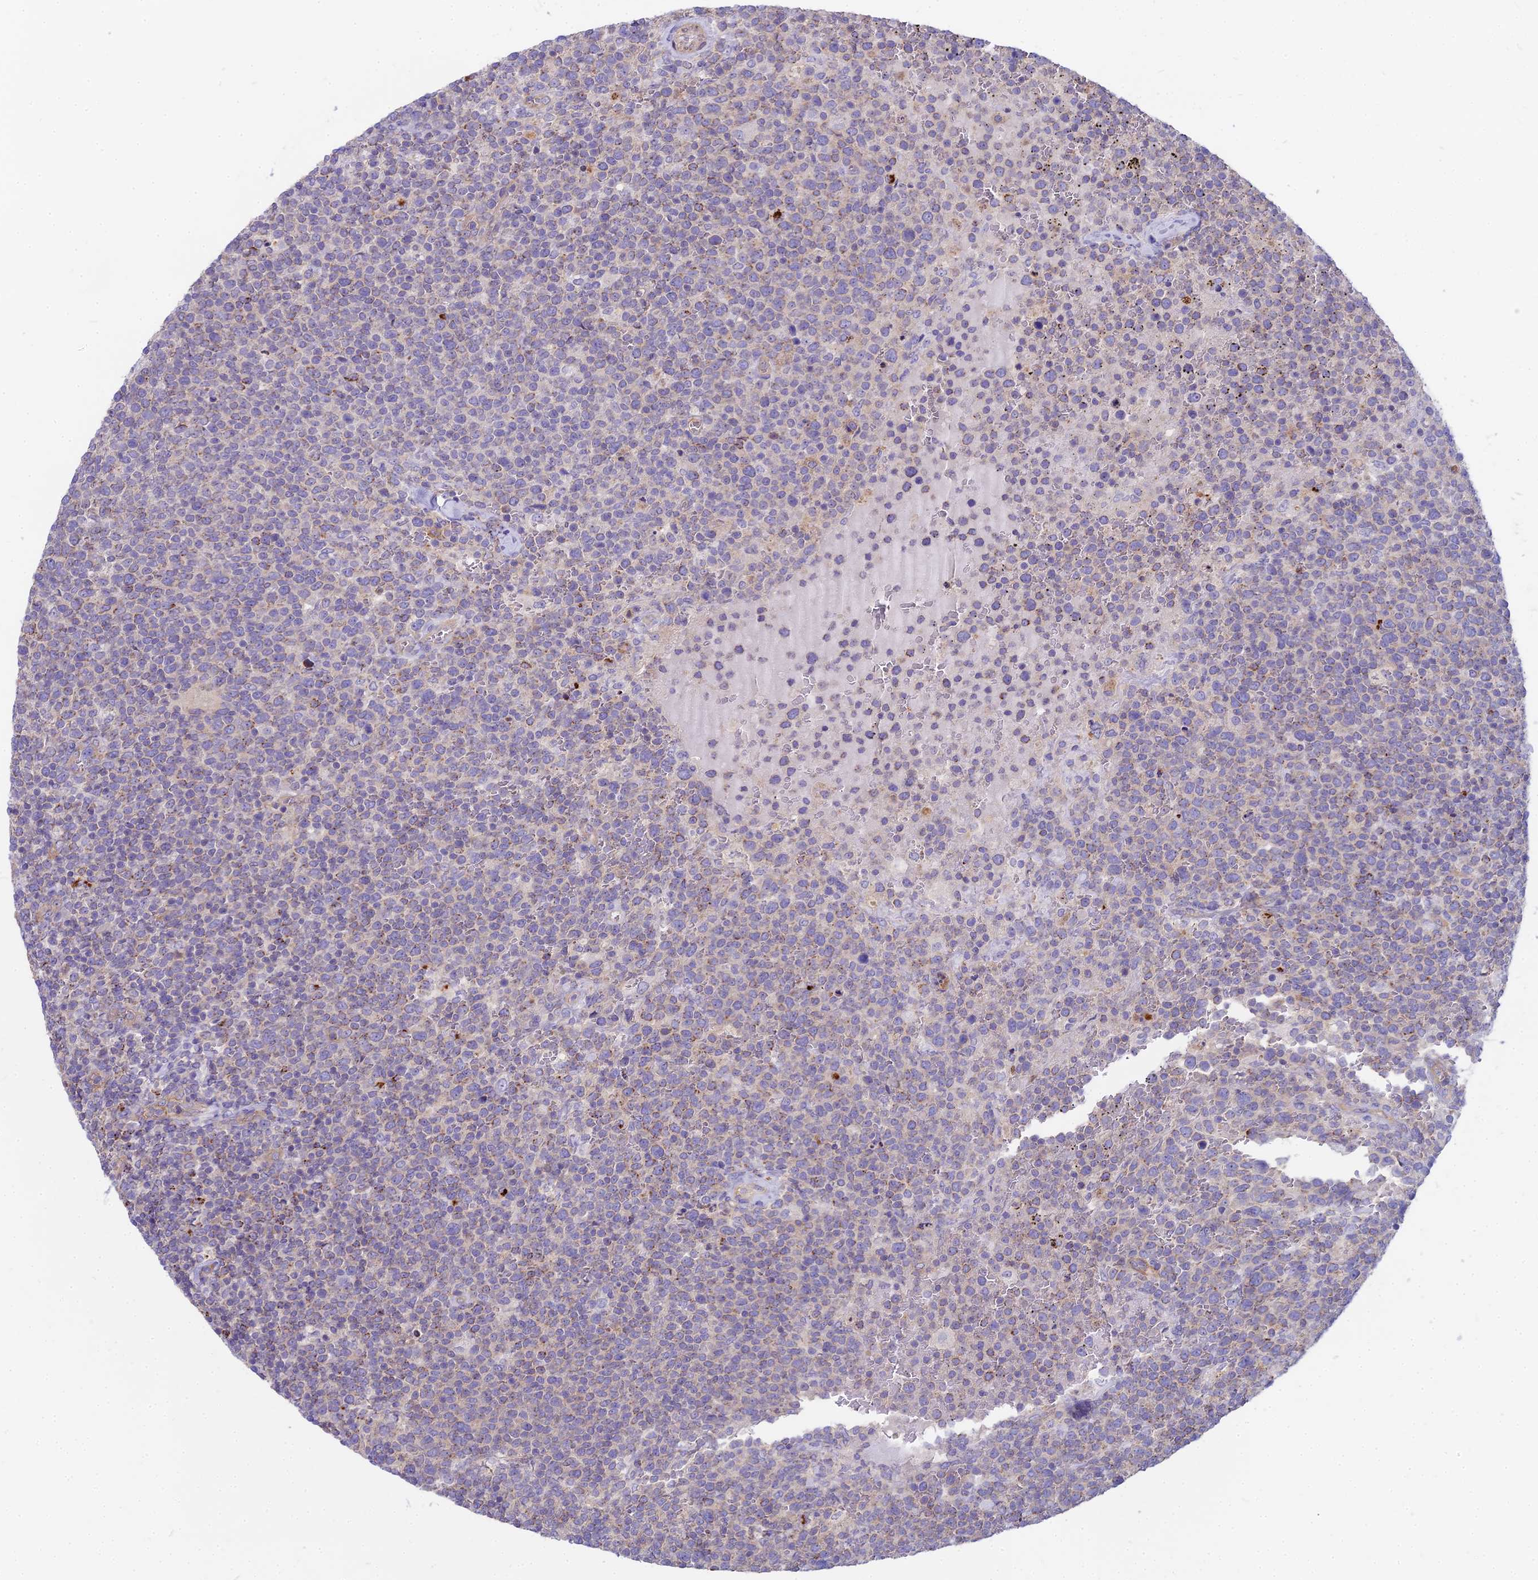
{"staining": {"intensity": "negative", "quantity": "none", "location": "none"}, "tissue": "lymphoma", "cell_type": "Tumor cells", "image_type": "cancer", "snomed": [{"axis": "morphology", "description": "Malignant lymphoma, non-Hodgkin's type, High grade"}, {"axis": "topography", "description": "Lymph node"}], "caption": "The histopathology image demonstrates no staining of tumor cells in lymphoma. (Brightfield microscopy of DAB immunohistochemistry (IHC) at high magnification).", "gene": "HLA-DOA", "patient": {"sex": "male", "age": 61}}